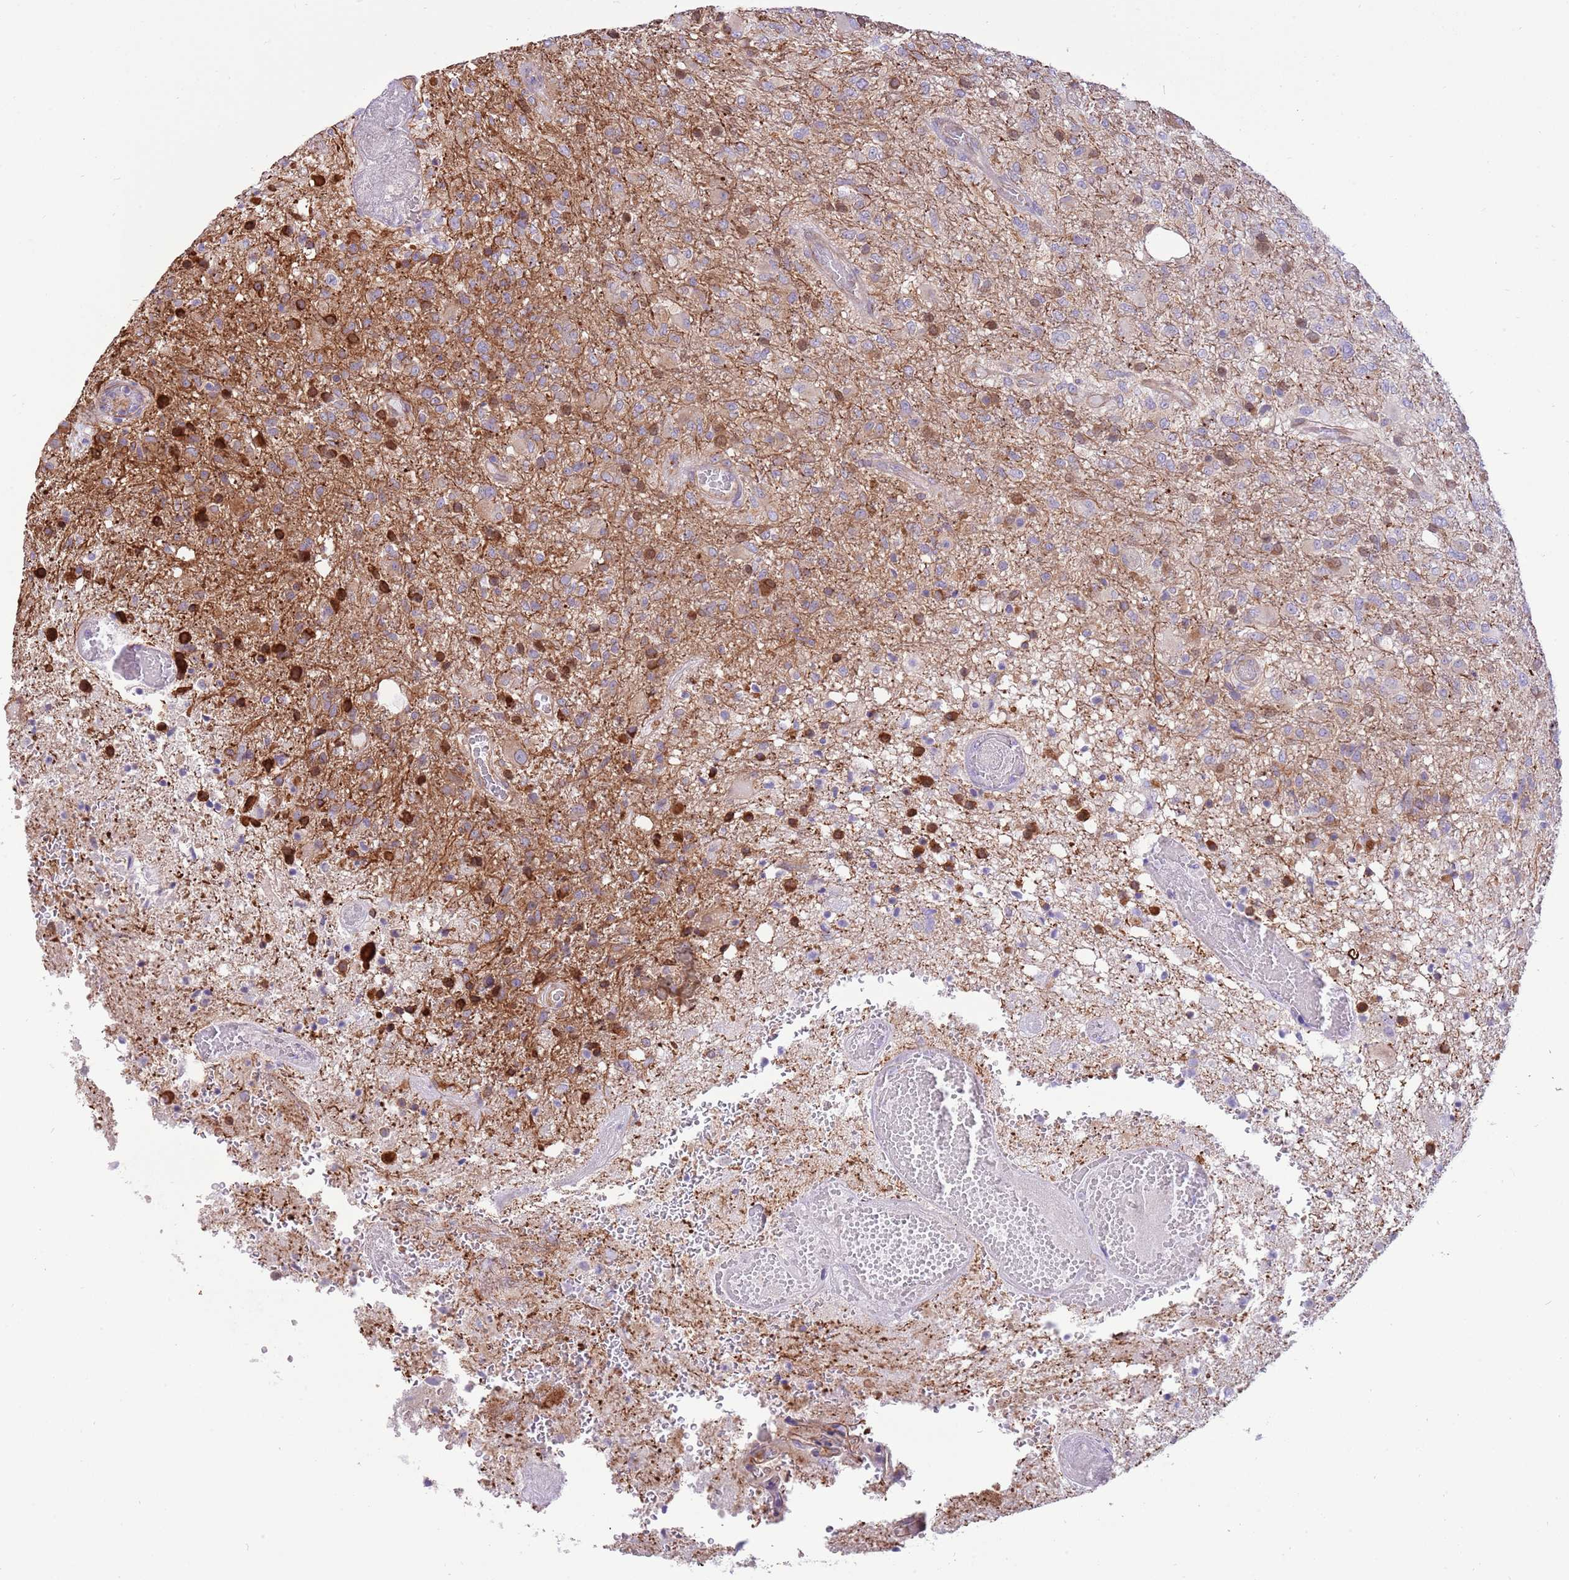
{"staining": {"intensity": "moderate", "quantity": "<25%", "location": "cytoplasmic/membranous"}, "tissue": "glioma", "cell_type": "Tumor cells", "image_type": "cancer", "snomed": [{"axis": "morphology", "description": "Glioma, malignant, High grade"}, {"axis": "topography", "description": "Brain"}], "caption": "Malignant high-grade glioma stained with a protein marker exhibits moderate staining in tumor cells.", "gene": "ZC4H2", "patient": {"sex": "female", "age": 74}}